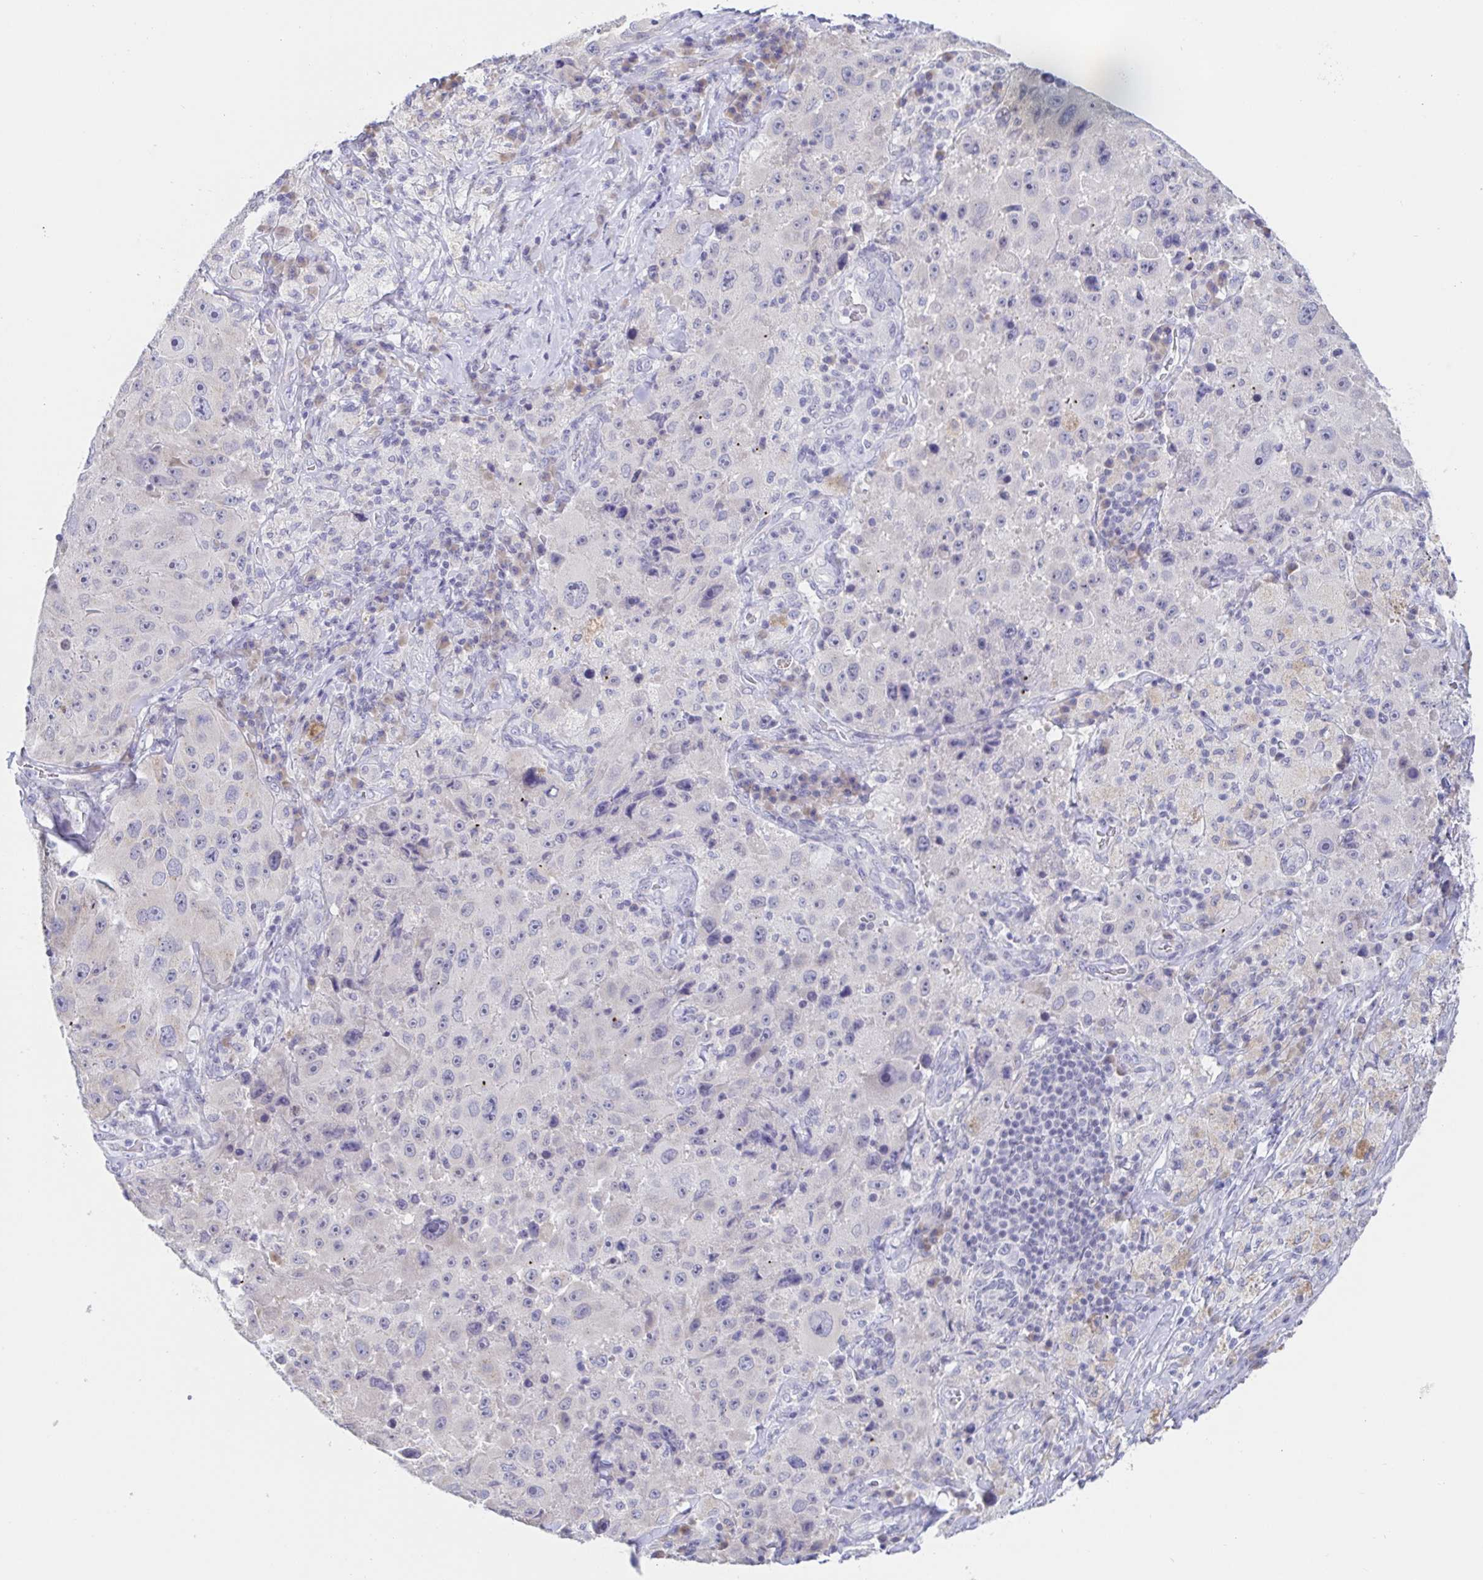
{"staining": {"intensity": "negative", "quantity": "none", "location": "none"}, "tissue": "melanoma", "cell_type": "Tumor cells", "image_type": "cancer", "snomed": [{"axis": "morphology", "description": "Malignant melanoma, Metastatic site"}, {"axis": "topography", "description": "Lymph node"}], "caption": "A high-resolution histopathology image shows IHC staining of melanoma, which demonstrates no significant staining in tumor cells. Brightfield microscopy of immunohistochemistry stained with DAB (3,3'-diaminobenzidine) (brown) and hematoxylin (blue), captured at high magnification.", "gene": "SIAH3", "patient": {"sex": "male", "age": 62}}